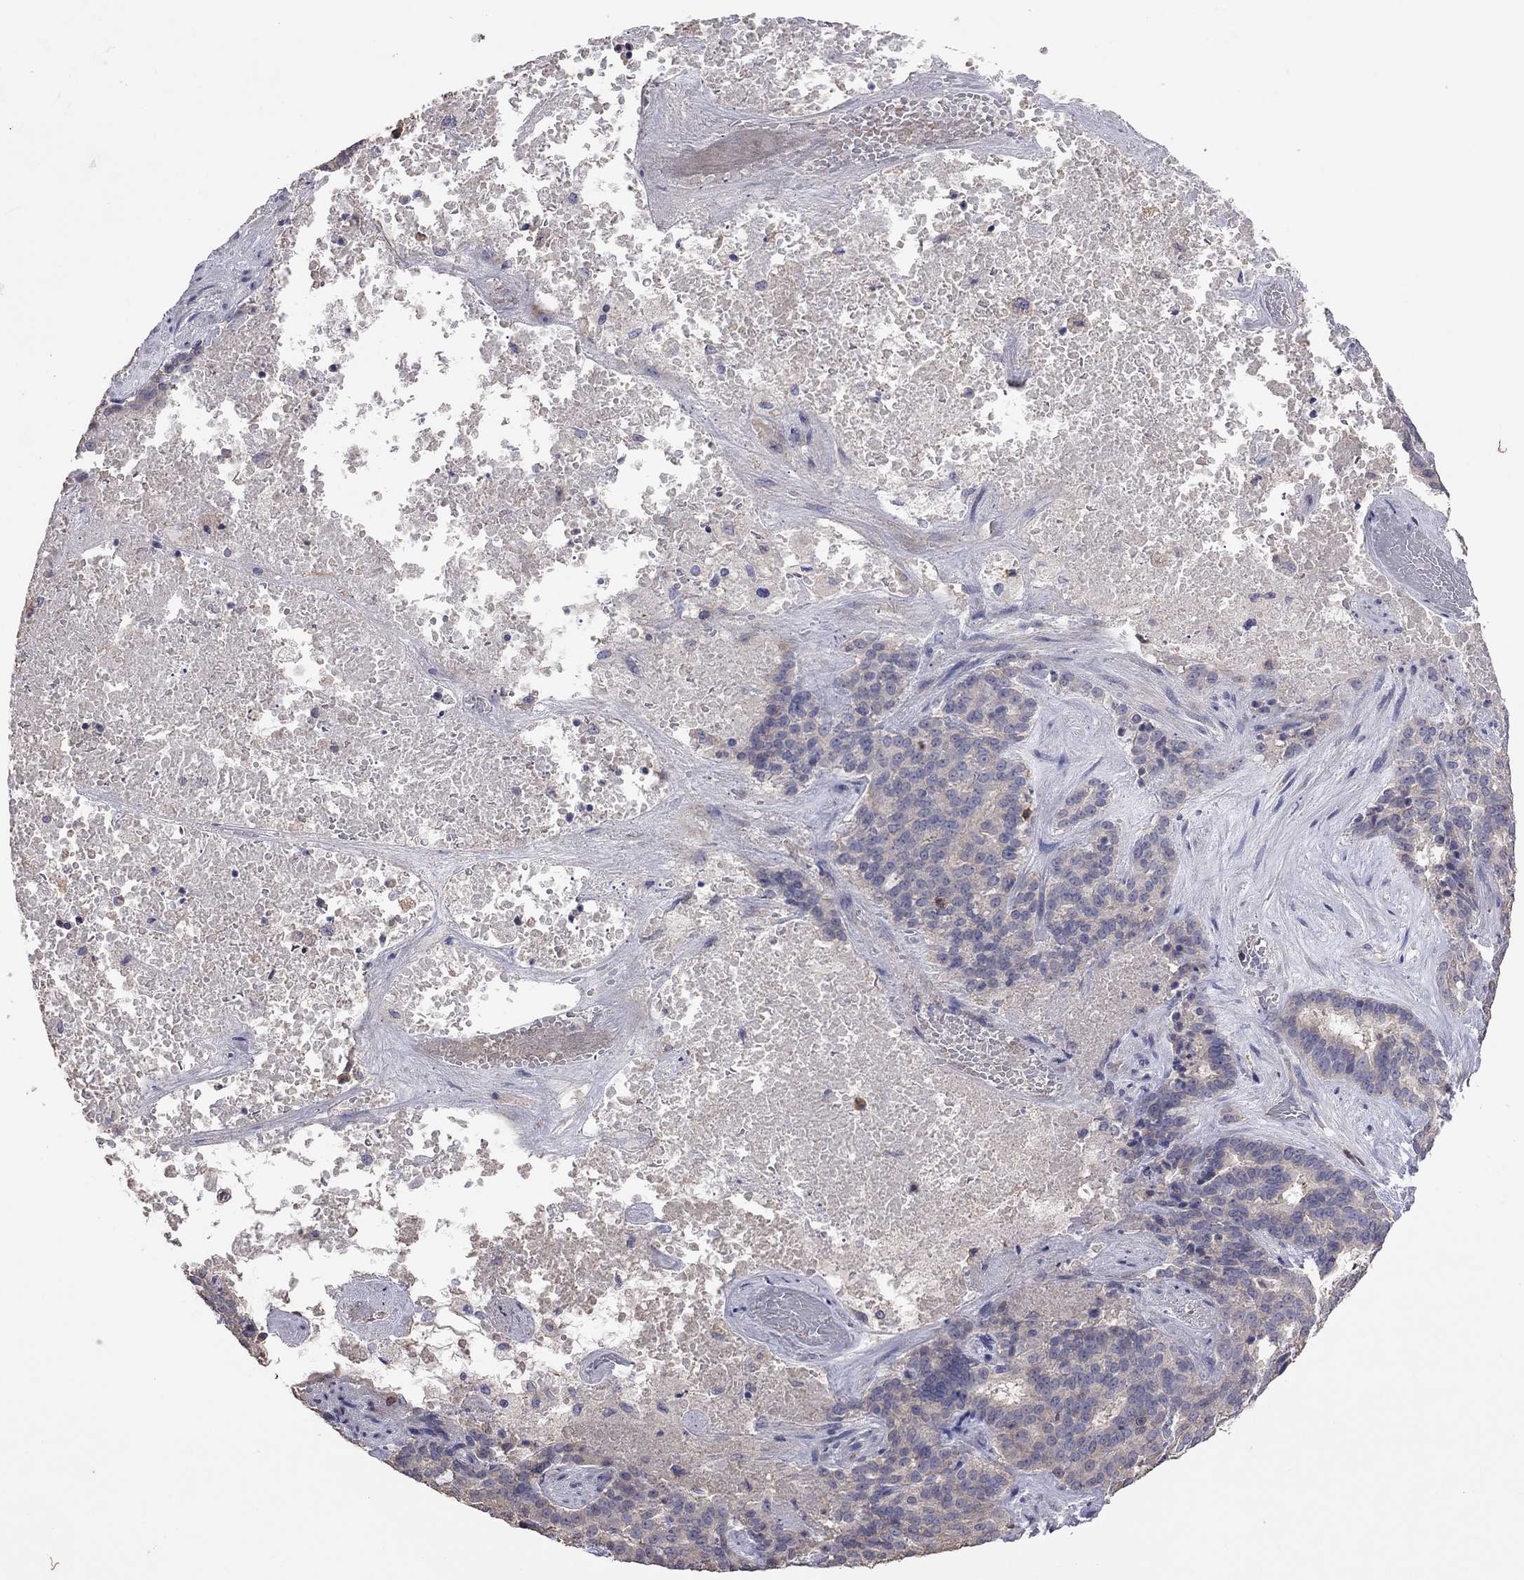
{"staining": {"intensity": "negative", "quantity": "none", "location": "none"}, "tissue": "liver cancer", "cell_type": "Tumor cells", "image_type": "cancer", "snomed": [{"axis": "morphology", "description": "Cholangiocarcinoma"}, {"axis": "topography", "description": "Liver"}], "caption": "Immunohistochemistry (IHC) of human cholangiocarcinoma (liver) demonstrates no staining in tumor cells. (Brightfield microscopy of DAB IHC at high magnification).", "gene": "IPCEF1", "patient": {"sex": "female", "age": 47}}